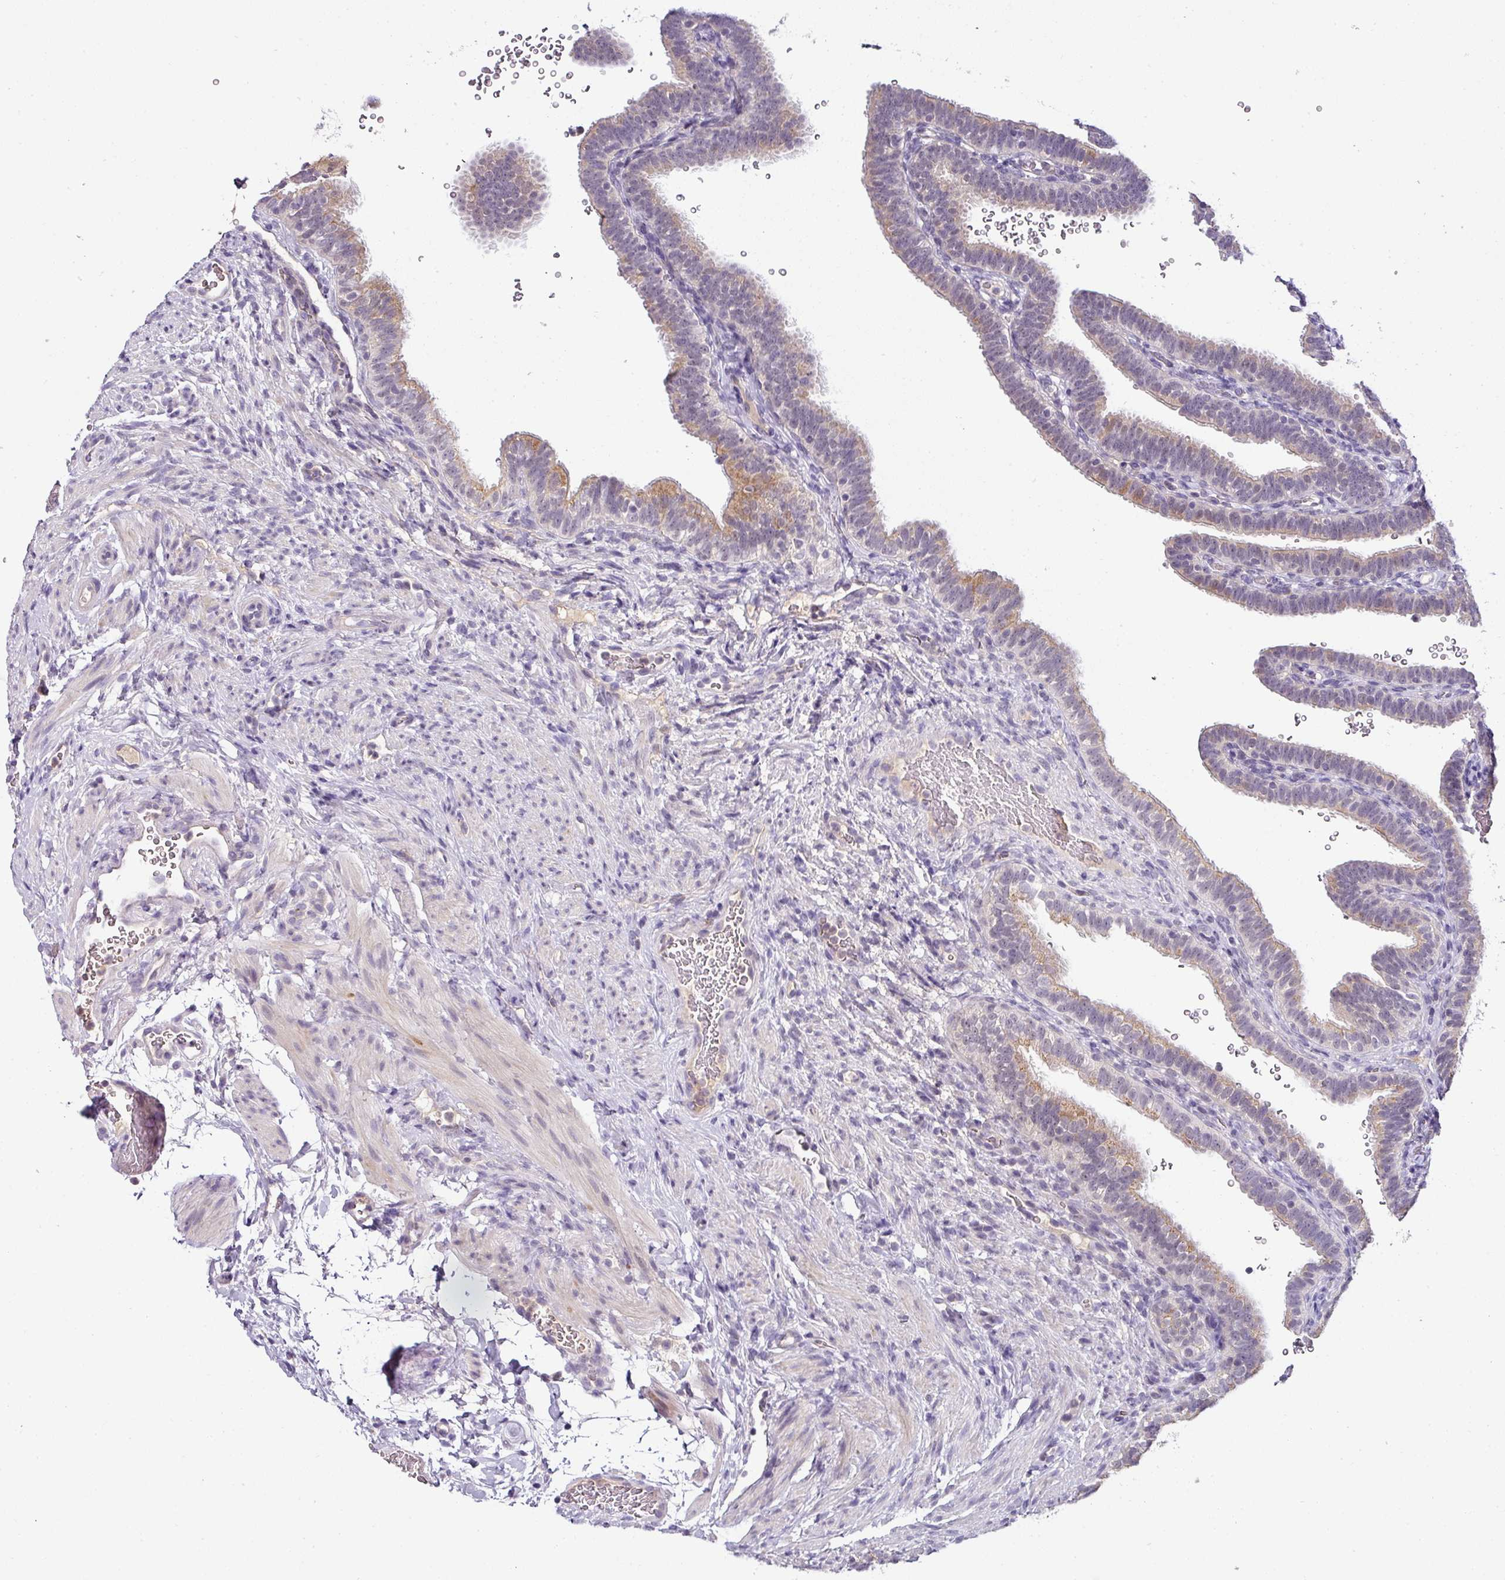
{"staining": {"intensity": "weak", "quantity": "25%-75%", "location": "cytoplasmic/membranous"}, "tissue": "fallopian tube", "cell_type": "Glandular cells", "image_type": "normal", "snomed": [{"axis": "morphology", "description": "Normal tissue, NOS"}, {"axis": "topography", "description": "Fallopian tube"}], "caption": "Glandular cells exhibit low levels of weak cytoplasmic/membranous staining in approximately 25%-75% of cells in unremarkable human fallopian tube.", "gene": "NAPSA", "patient": {"sex": "female", "age": 41}}